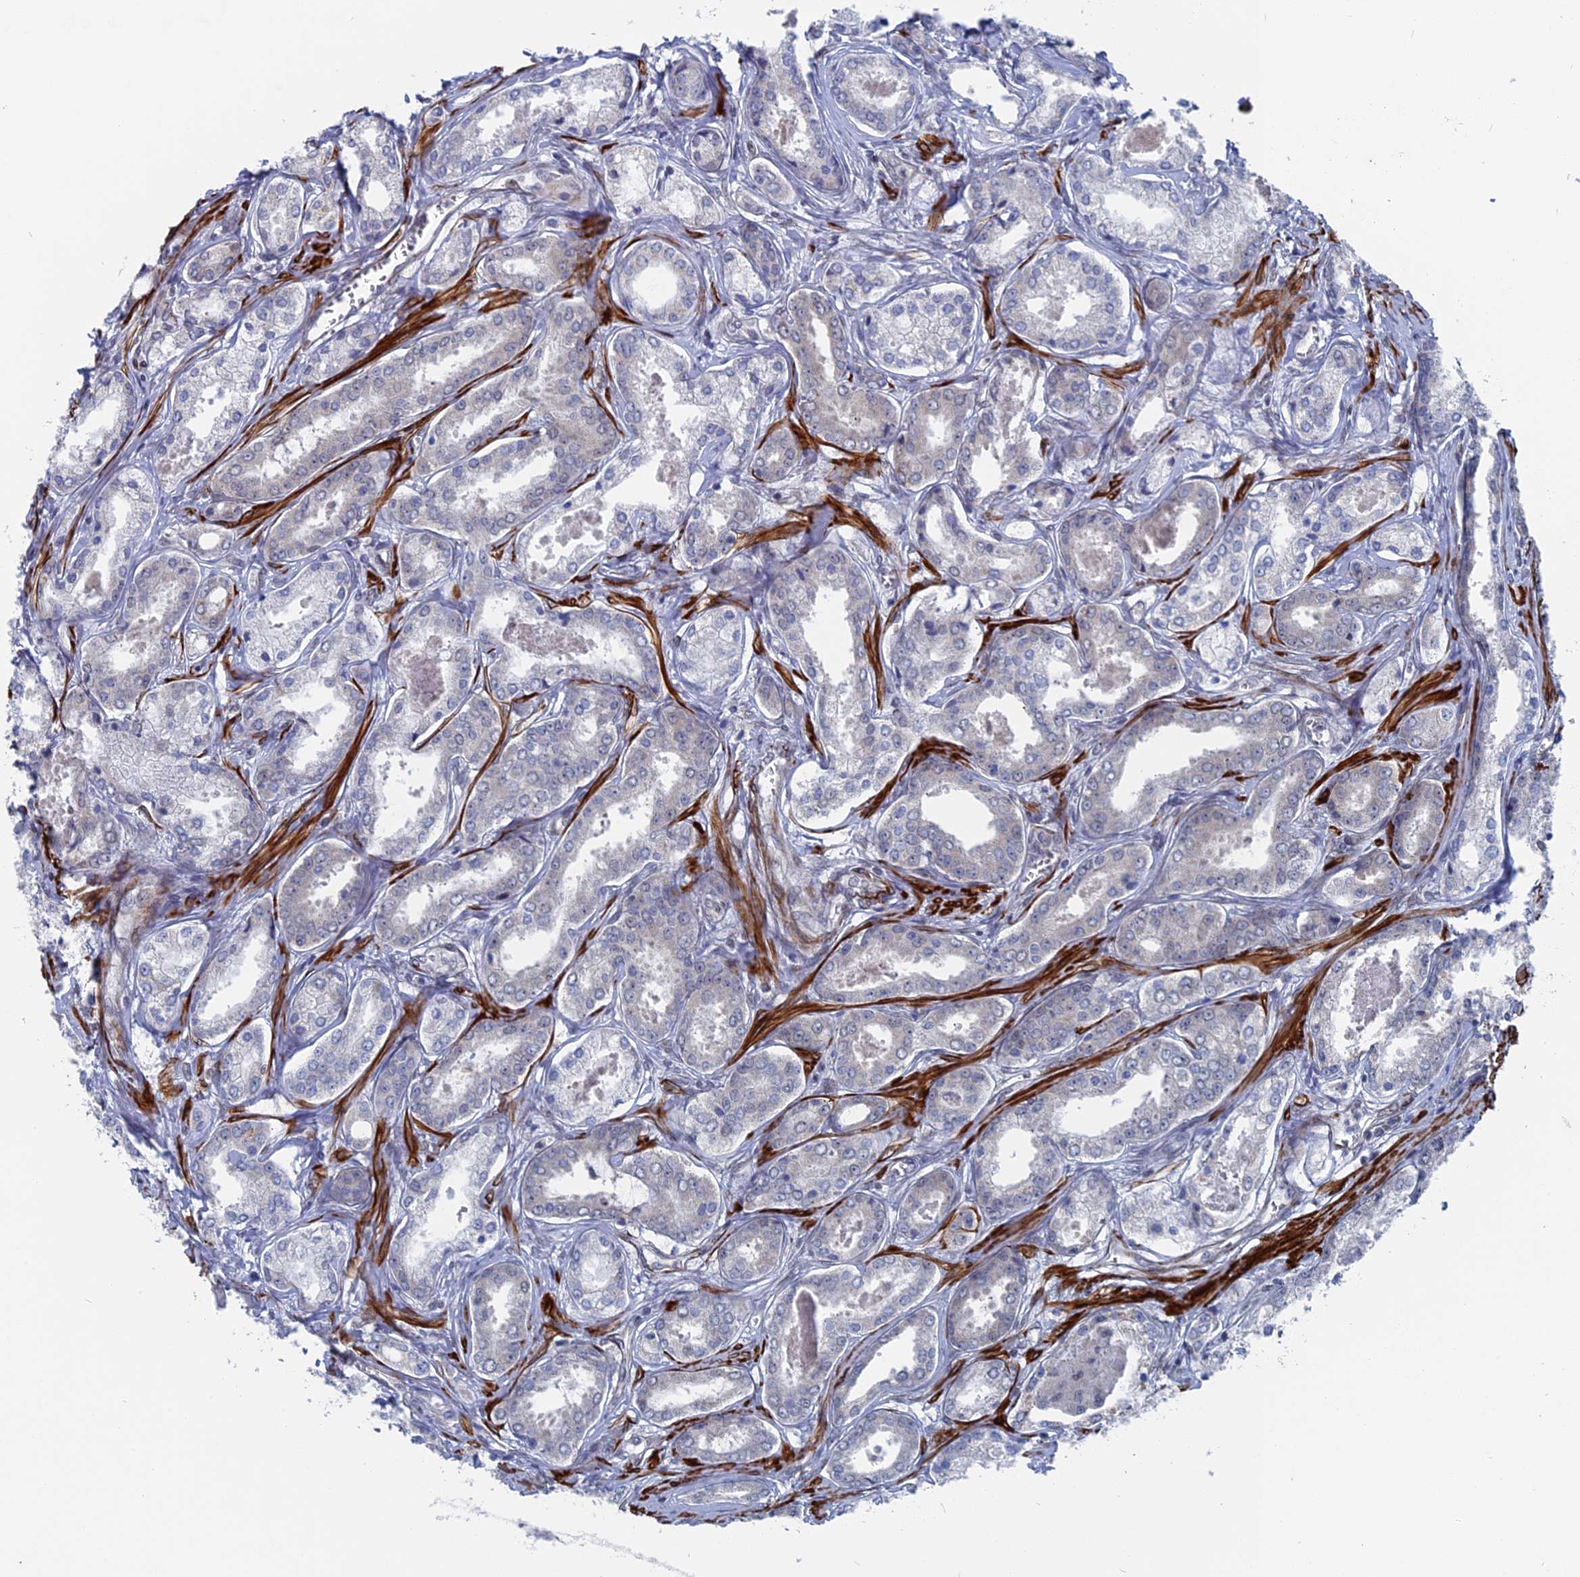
{"staining": {"intensity": "negative", "quantity": "none", "location": "none"}, "tissue": "prostate cancer", "cell_type": "Tumor cells", "image_type": "cancer", "snomed": [{"axis": "morphology", "description": "Adenocarcinoma, Low grade"}, {"axis": "topography", "description": "Prostate"}], "caption": "A photomicrograph of human prostate cancer is negative for staining in tumor cells.", "gene": "MTRF1", "patient": {"sex": "male", "age": 68}}